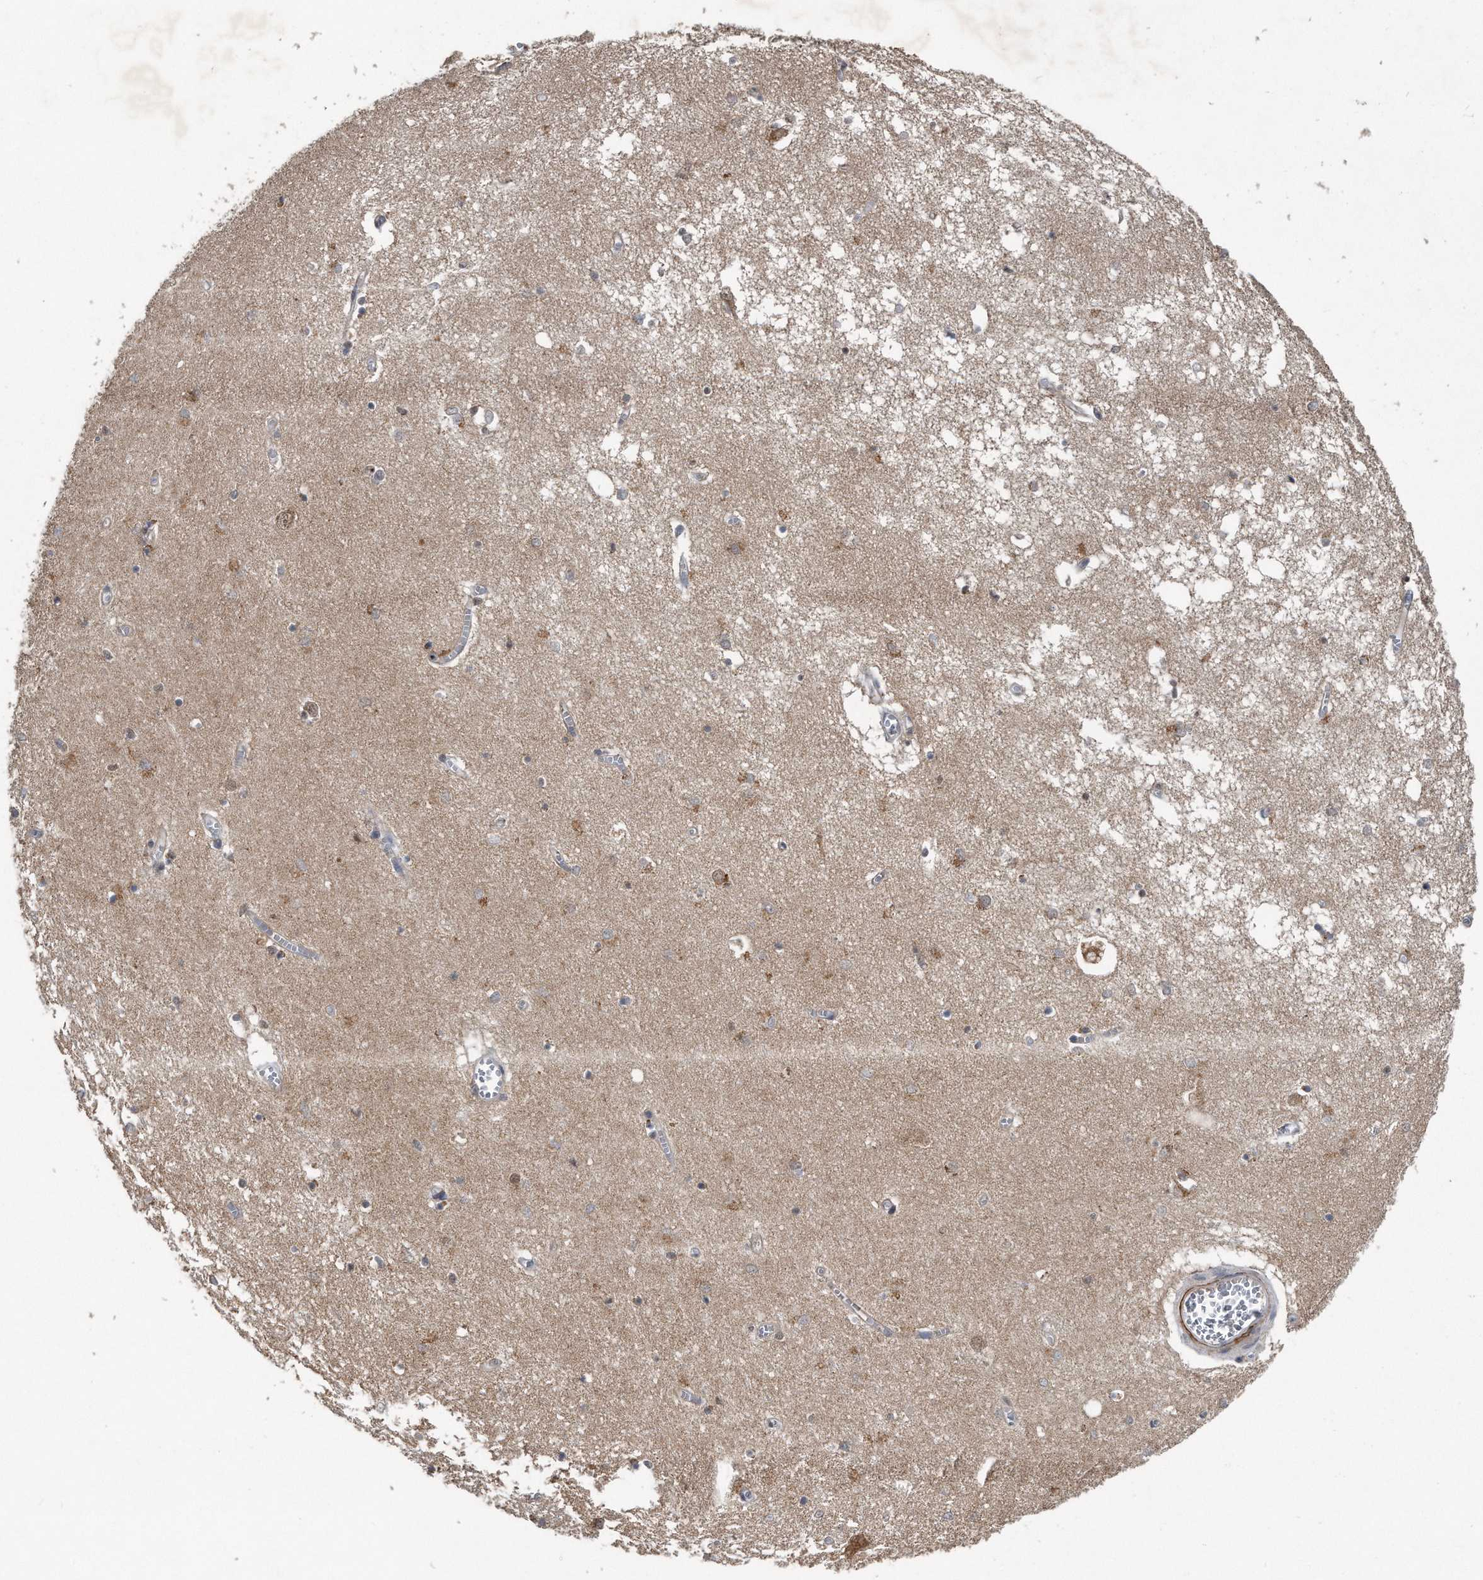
{"staining": {"intensity": "moderate", "quantity": "25%-75%", "location": "cytoplasmic/membranous"}, "tissue": "hippocampus", "cell_type": "Glial cells", "image_type": "normal", "snomed": [{"axis": "morphology", "description": "Normal tissue, NOS"}, {"axis": "topography", "description": "Hippocampus"}], "caption": "Brown immunohistochemical staining in unremarkable hippocampus demonstrates moderate cytoplasmic/membranous positivity in approximately 25%-75% of glial cells.", "gene": "LYRM4", "patient": {"sex": "male", "age": 70}}